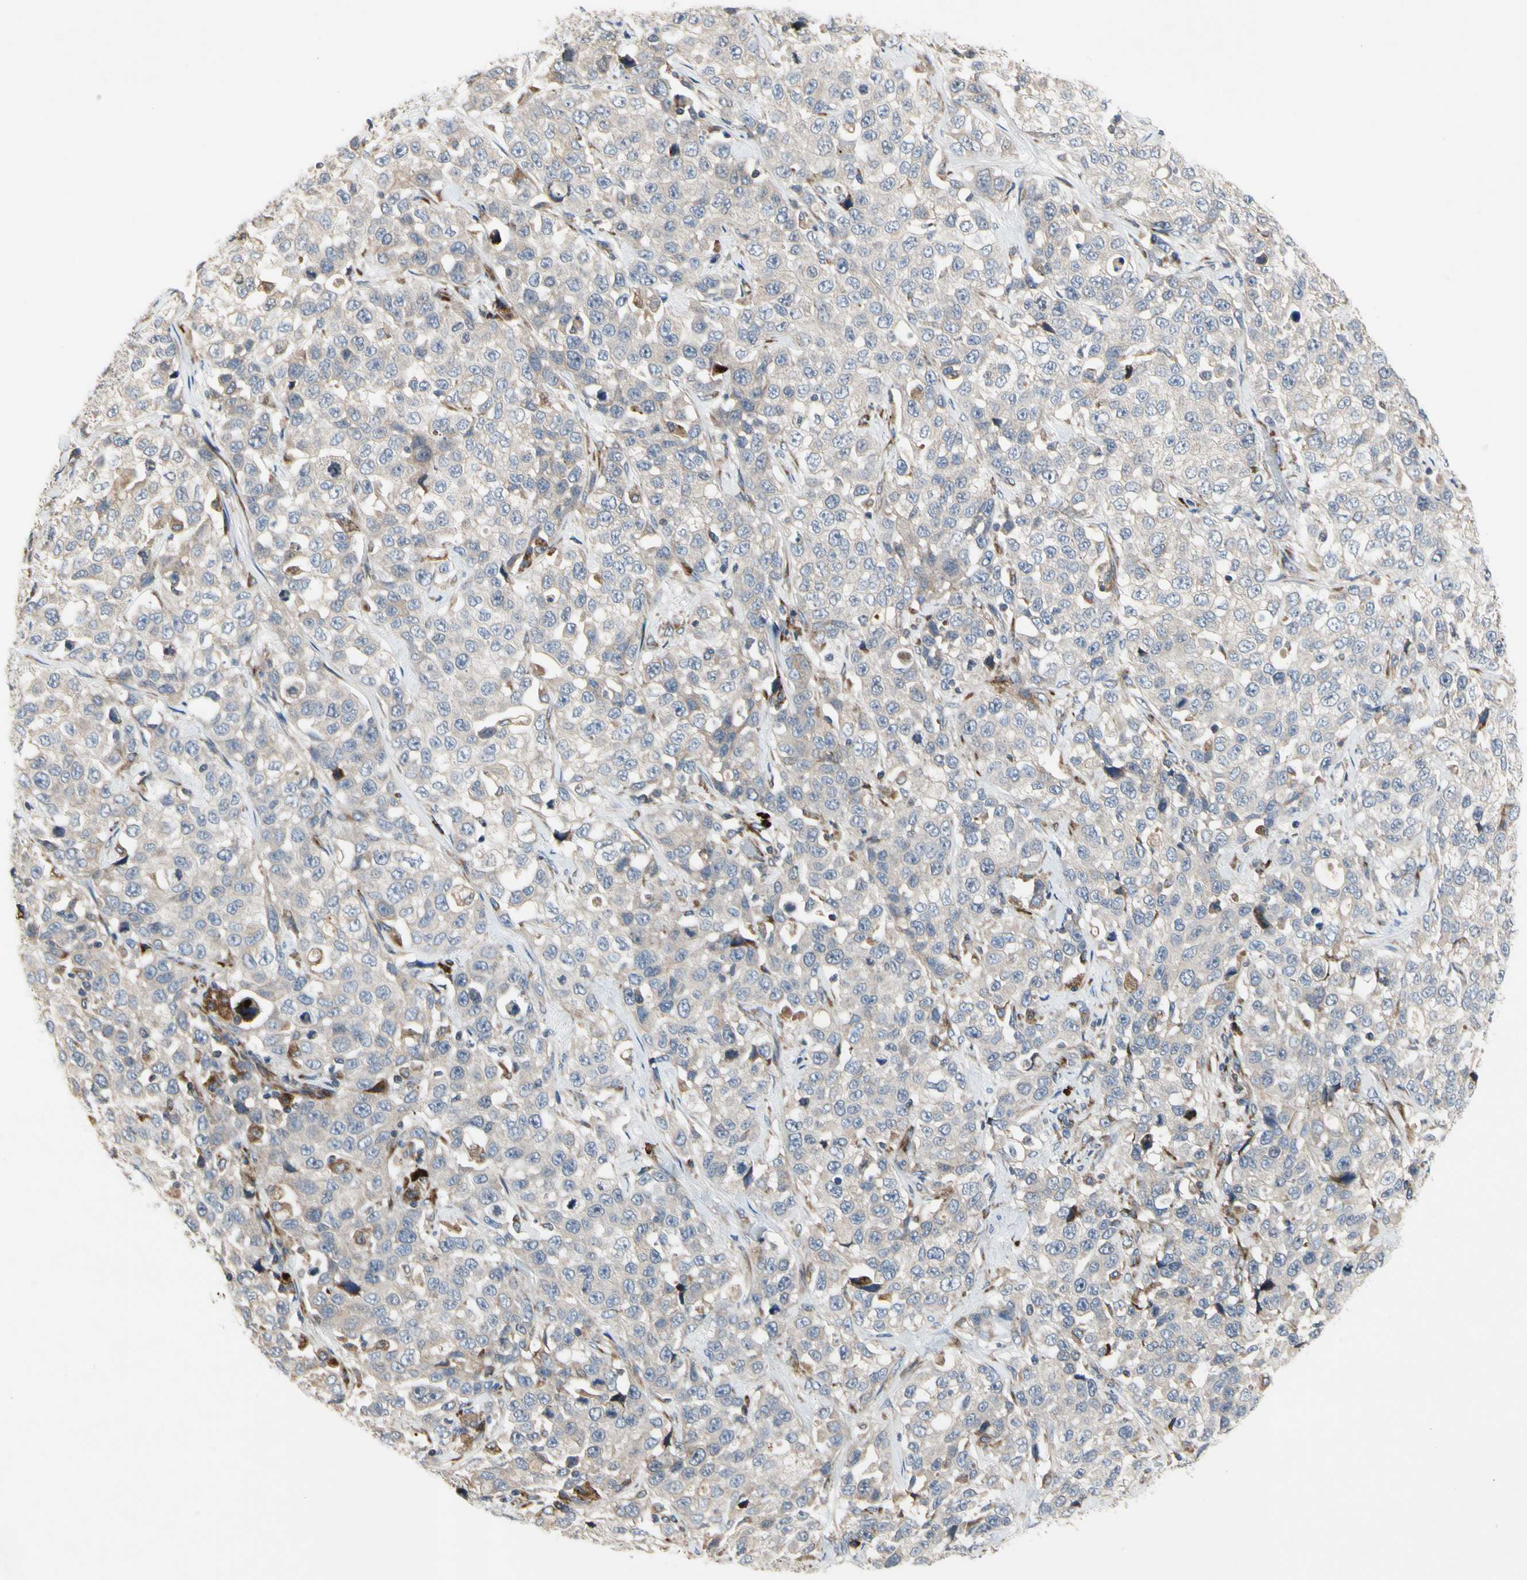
{"staining": {"intensity": "weak", "quantity": ">75%", "location": "cytoplasmic/membranous"}, "tissue": "stomach cancer", "cell_type": "Tumor cells", "image_type": "cancer", "snomed": [{"axis": "morphology", "description": "Normal tissue, NOS"}, {"axis": "morphology", "description": "Adenocarcinoma, NOS"}, {"axis": "topography", "description": "Stomach"}], "caption": "Immunohistochemistry (IHC) image of human stomach adenocarcinoma stained for a protein (brown), which displays low levels of weak cytoplasmic/membranous positivity in about >75% of tumor cells.", "gene": "MMEL1", "patient": {"sex": "male", "age": 48}}